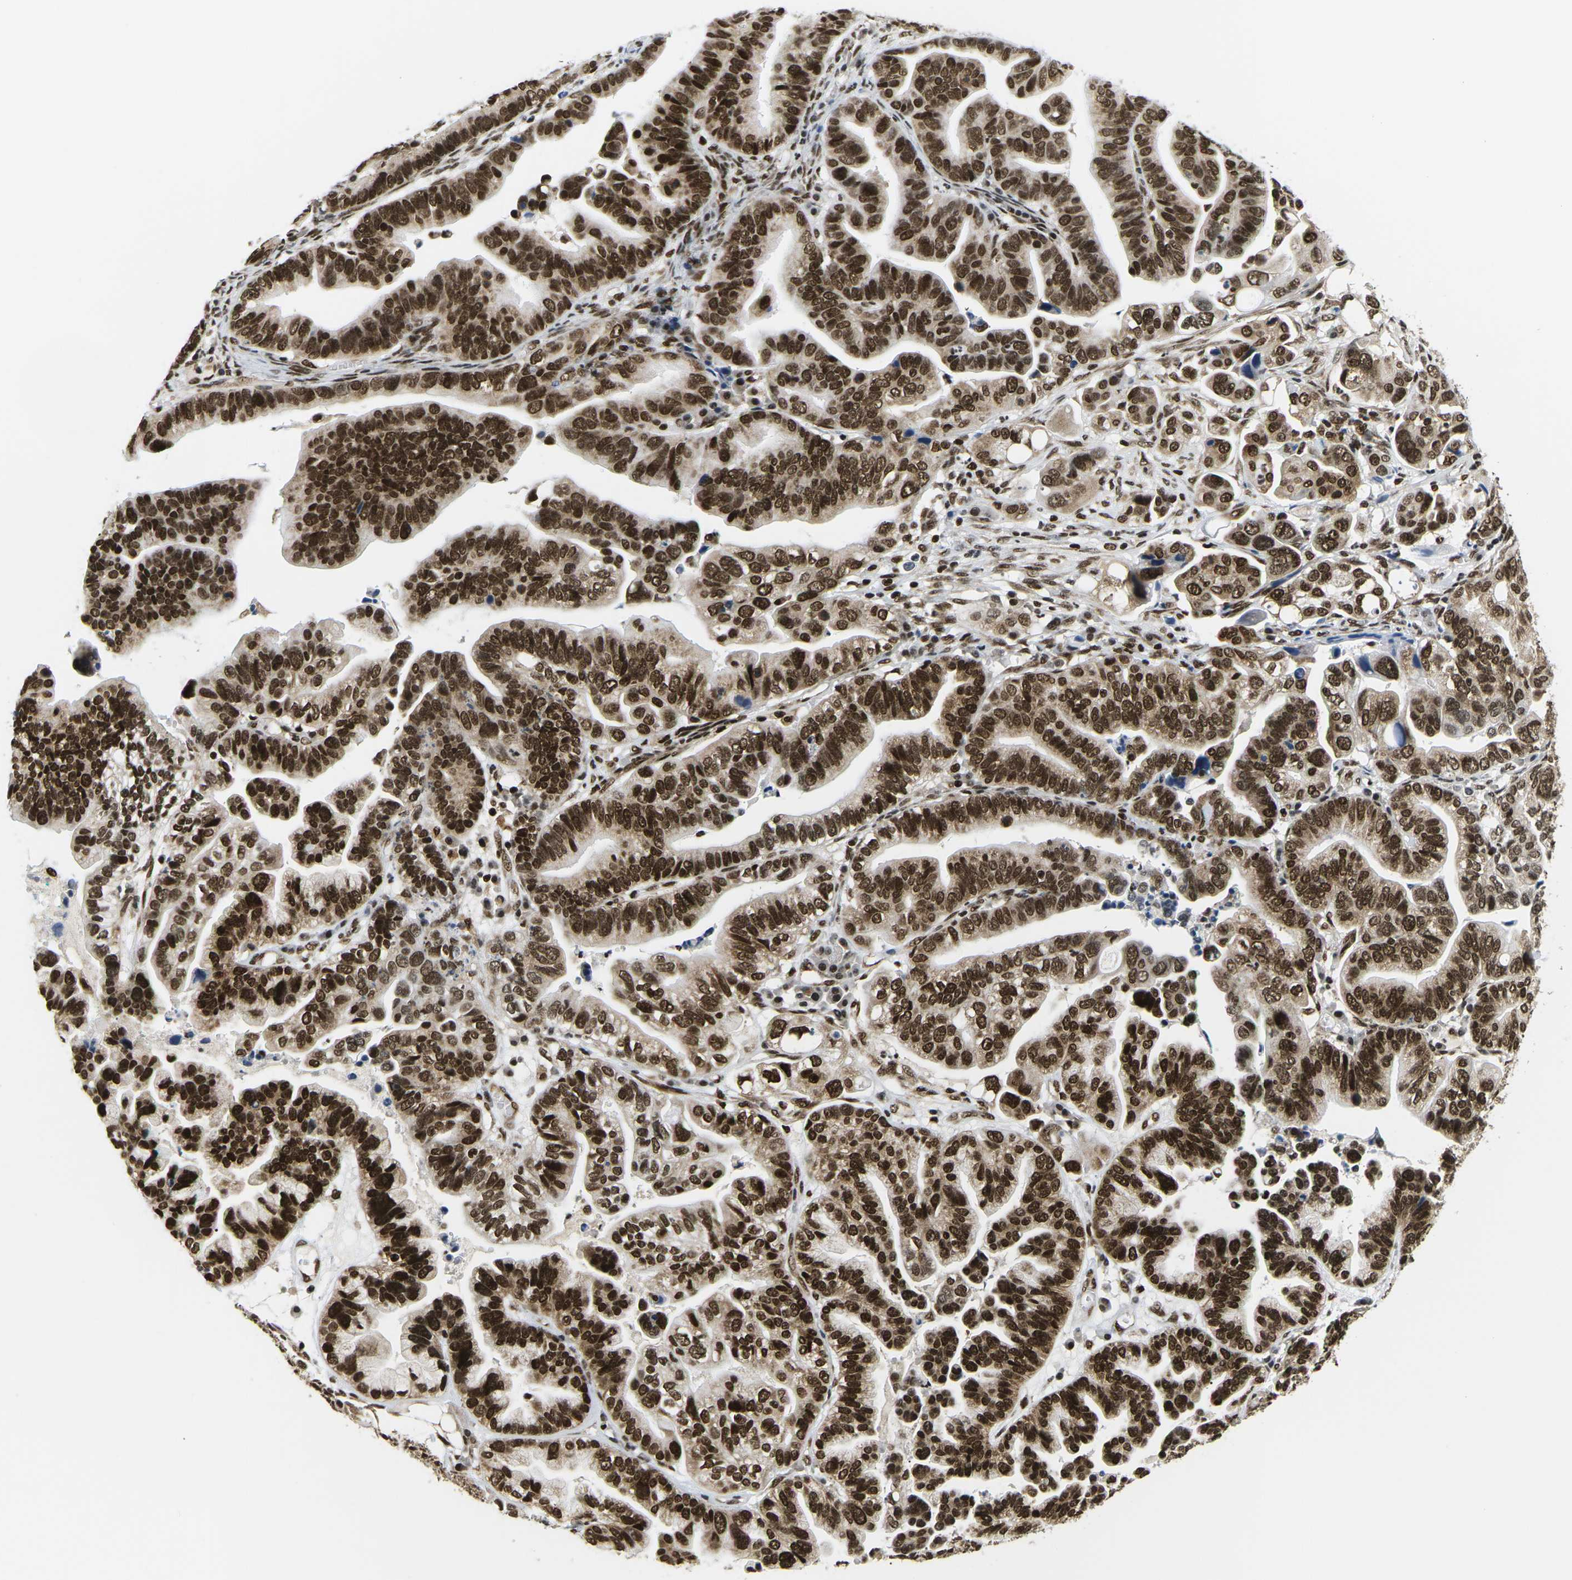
{"staining": {"intensity": "strong", "quantity": ">75%", "location": "cytoplasmic/membranous,nuclear"}, "tissue": "ovarian cancer", "cell_type": "Tumor cells", "image_type": "cancer", "snomed": [{"axis": "morphology", "description": "Cystadenocarcinoma, serous, NOS"}, {"axis": "topography", "description": "Ovary"}], "caption": "Protein staining of ovarian cancer (serous cystadenocarcinoma) tissue demonstrates strong cytoplasmic/membranous and nuclear expression in about >75% of tumor cells.", "gene": "CELF1", "patient": {"sex": "female", "age": 56}}